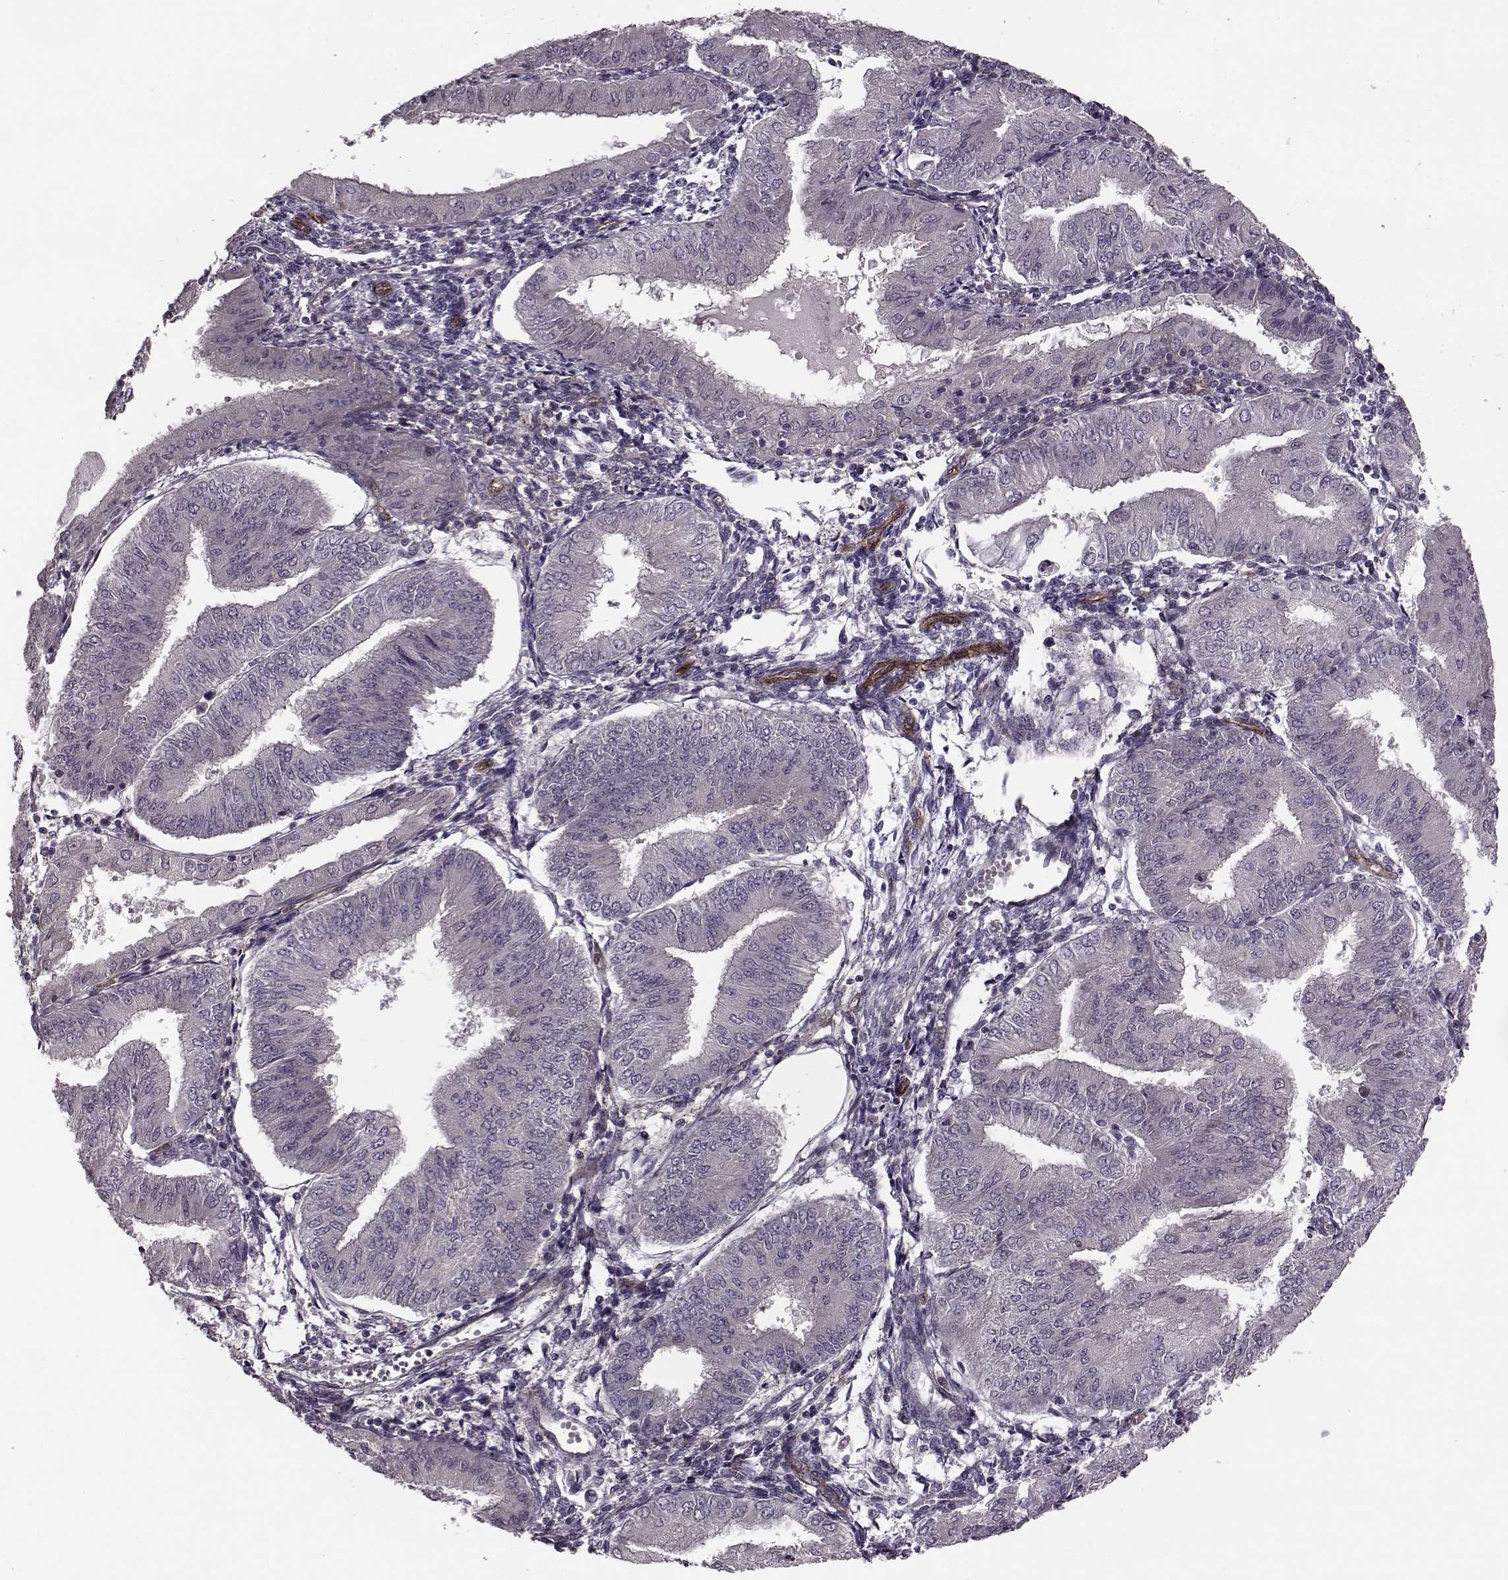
{"staining": {"intensity": "negative", "quantity": "none", "location": "none"}, "tissue": "endometrial cancer", "cell_type": "Tumor cells", "image_type": "cancer", "snomed": [{"axis": "morphology", "description": "Adenocarcinoma, NOS"}, {"axis": "topography", "description": "Endometrium"}], "caption": "The immunohistochemistry photomicrograph has no significant expression in tumor cells of endometrial adenocarcinoma tissue. (DAB immunohistochemistry (IHC) with hematoxylin counter stain).", "gene": "SYNPO", "patient": {"sex": "female", "age": 53}}